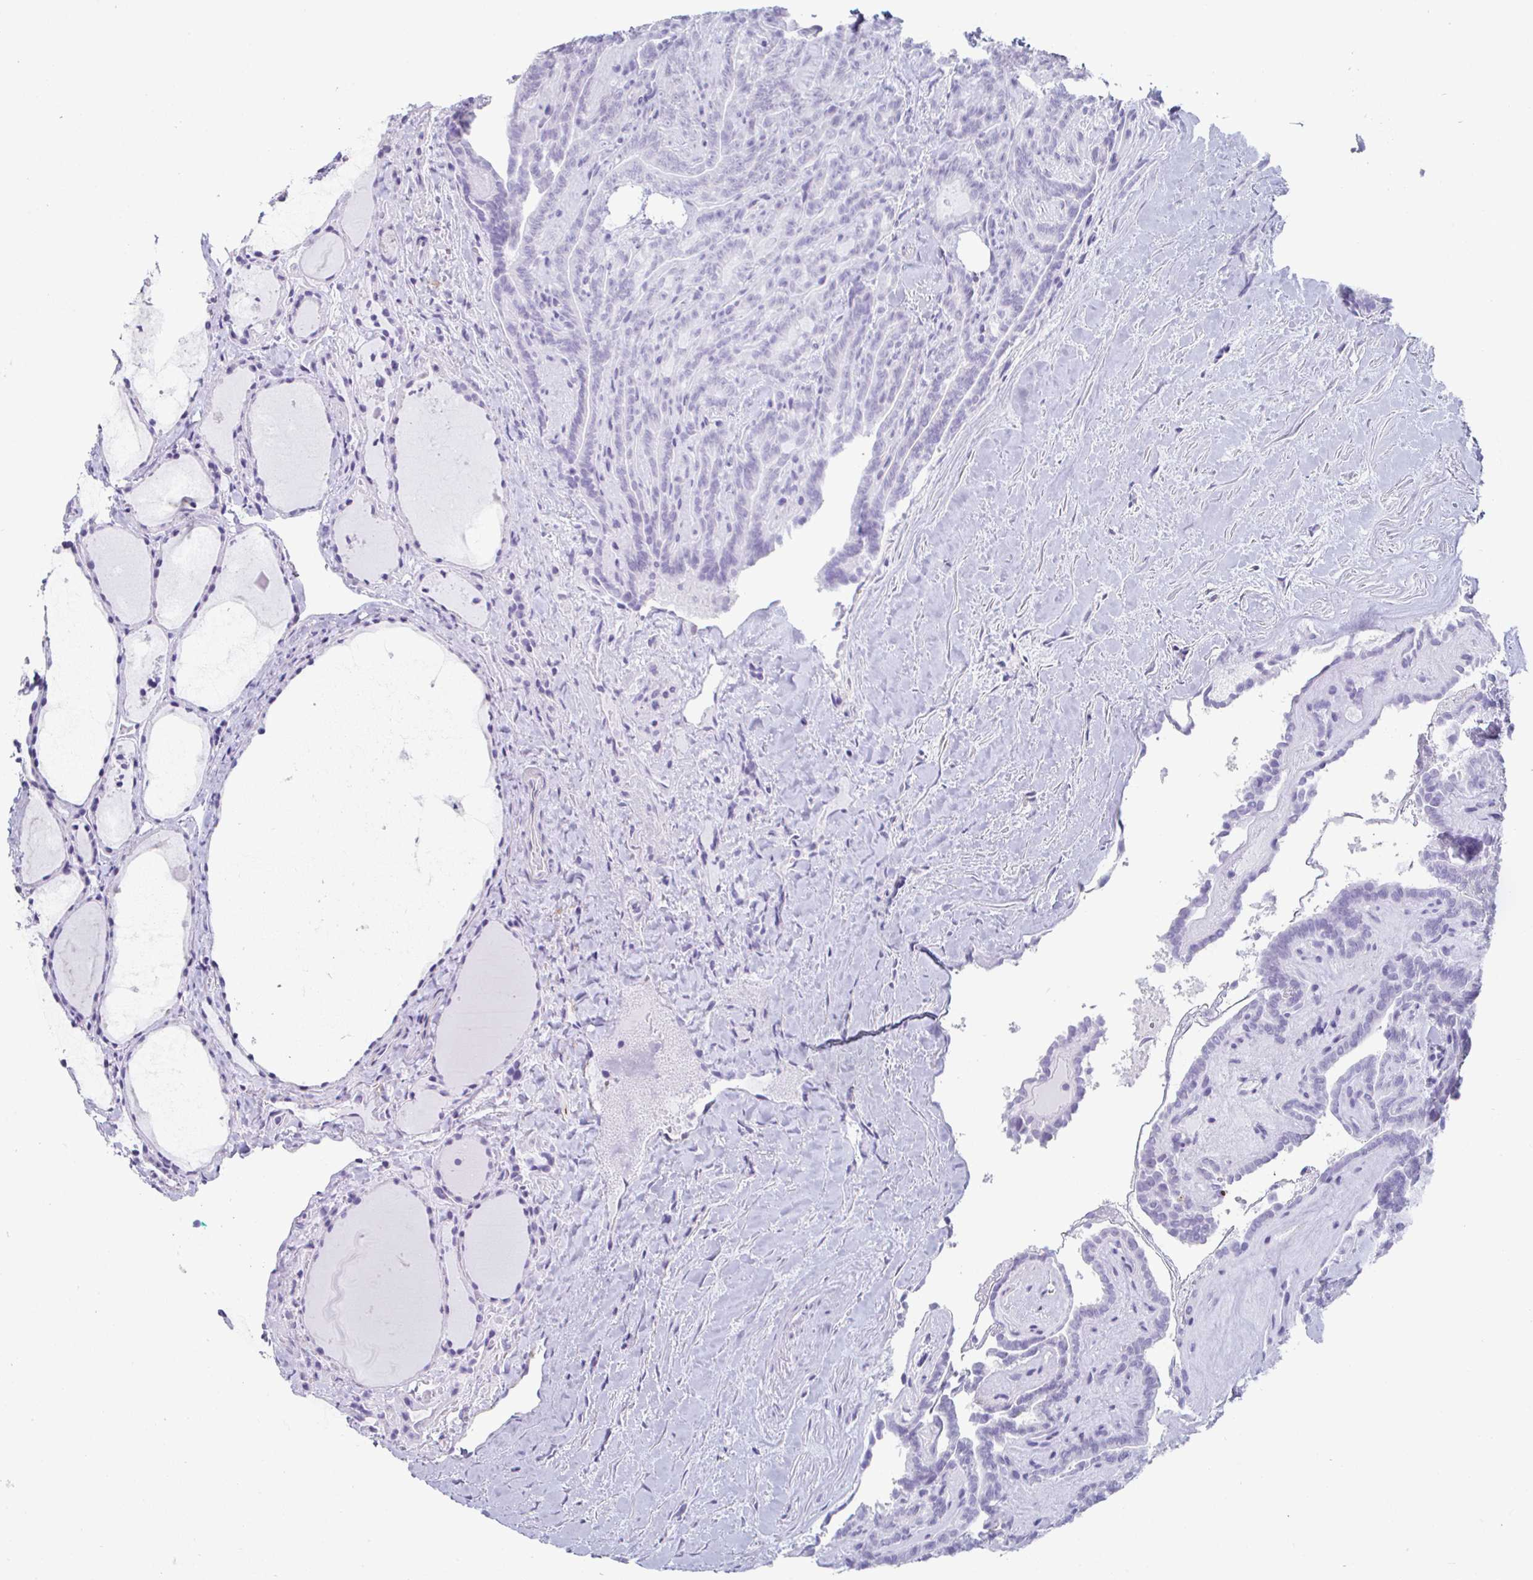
{"staining": {"intensity": "negative", "quantity": "none", "location": "none"}, "tissue": "thyroid cancer", "cell_type": "Tumor cells", "image_type": "cancer", "snomed": [{"axis": "morphology", "description": "Papillary adenocarcinoma, NOS"}, {"axis": "topography", "description": "Thyroid gland"}], "caption": "Tumor cells are negative for protein expression in human thyroid cancer (papillary adenocarcinoma). (Stains: DAB (3,3'-diaminobenzidine) immunohistochemistry (IHC) with hematoxylin counter stain, Microscopy: brightfield microscopy at high magnification).", "gene": "CREG2", "patient": {"sex": "female", "age": 21}}